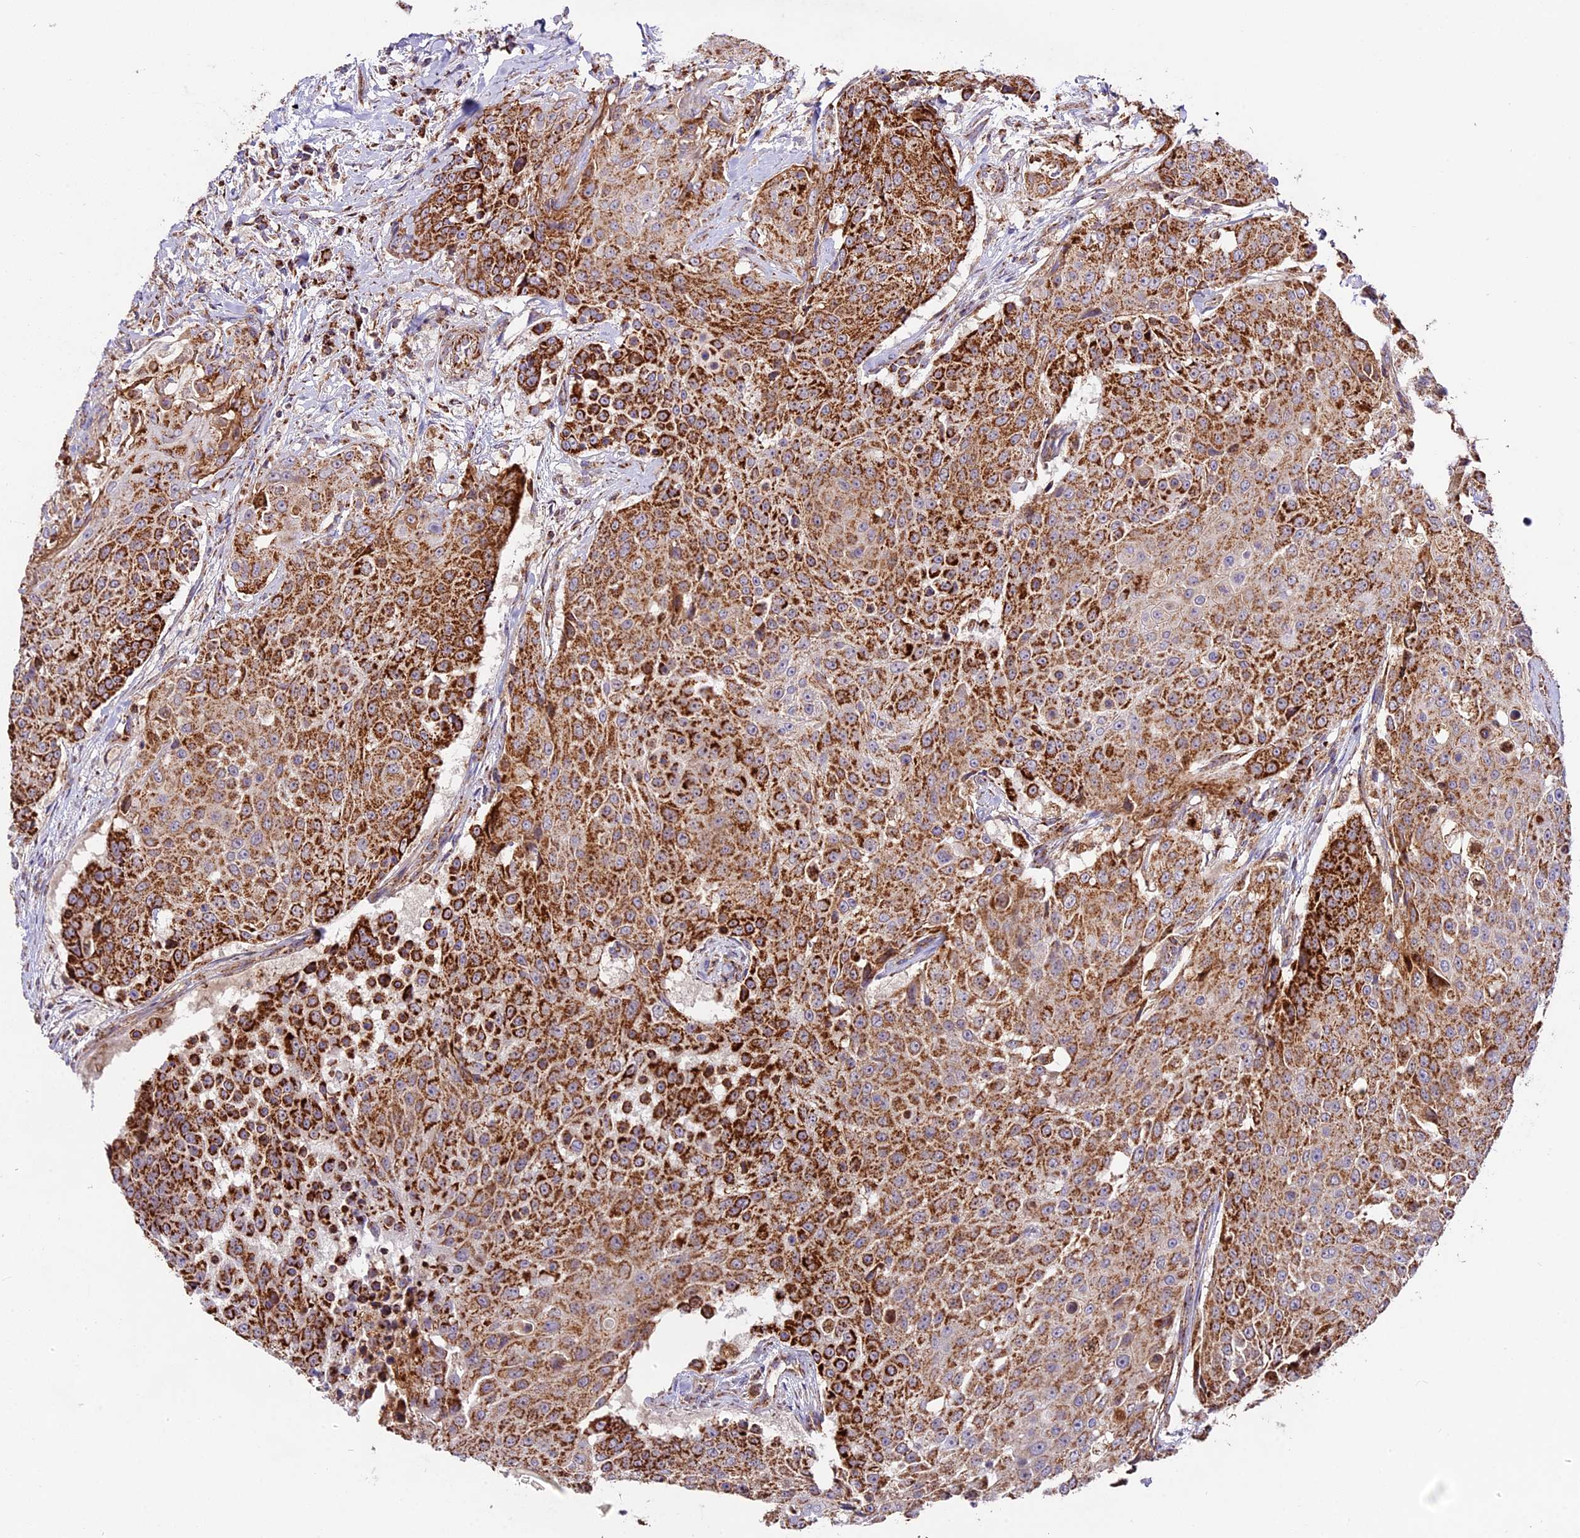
{"staining": {"intensity": "strong", "quantity": ">75%", "location": "cytoplasmic/membranous"}, "tissue": "urothelial cancer", "cell_type": "Tumor cells", "image_type": "cancer", "snomed": [{"axis": "morphology", "description": "Urothelial carcinoma, High grade"}, {"axis": "topography", "description": "Urinary bladder"}], "caption": "Protein expression analysis of human urothelial carcinoma (high-grade) reveals strong cytoplasmic/membranous expression in approximately >75% of tumor cells.", "gene": "NDUFA8", "patient": {"sex": "female", "age": 63}}